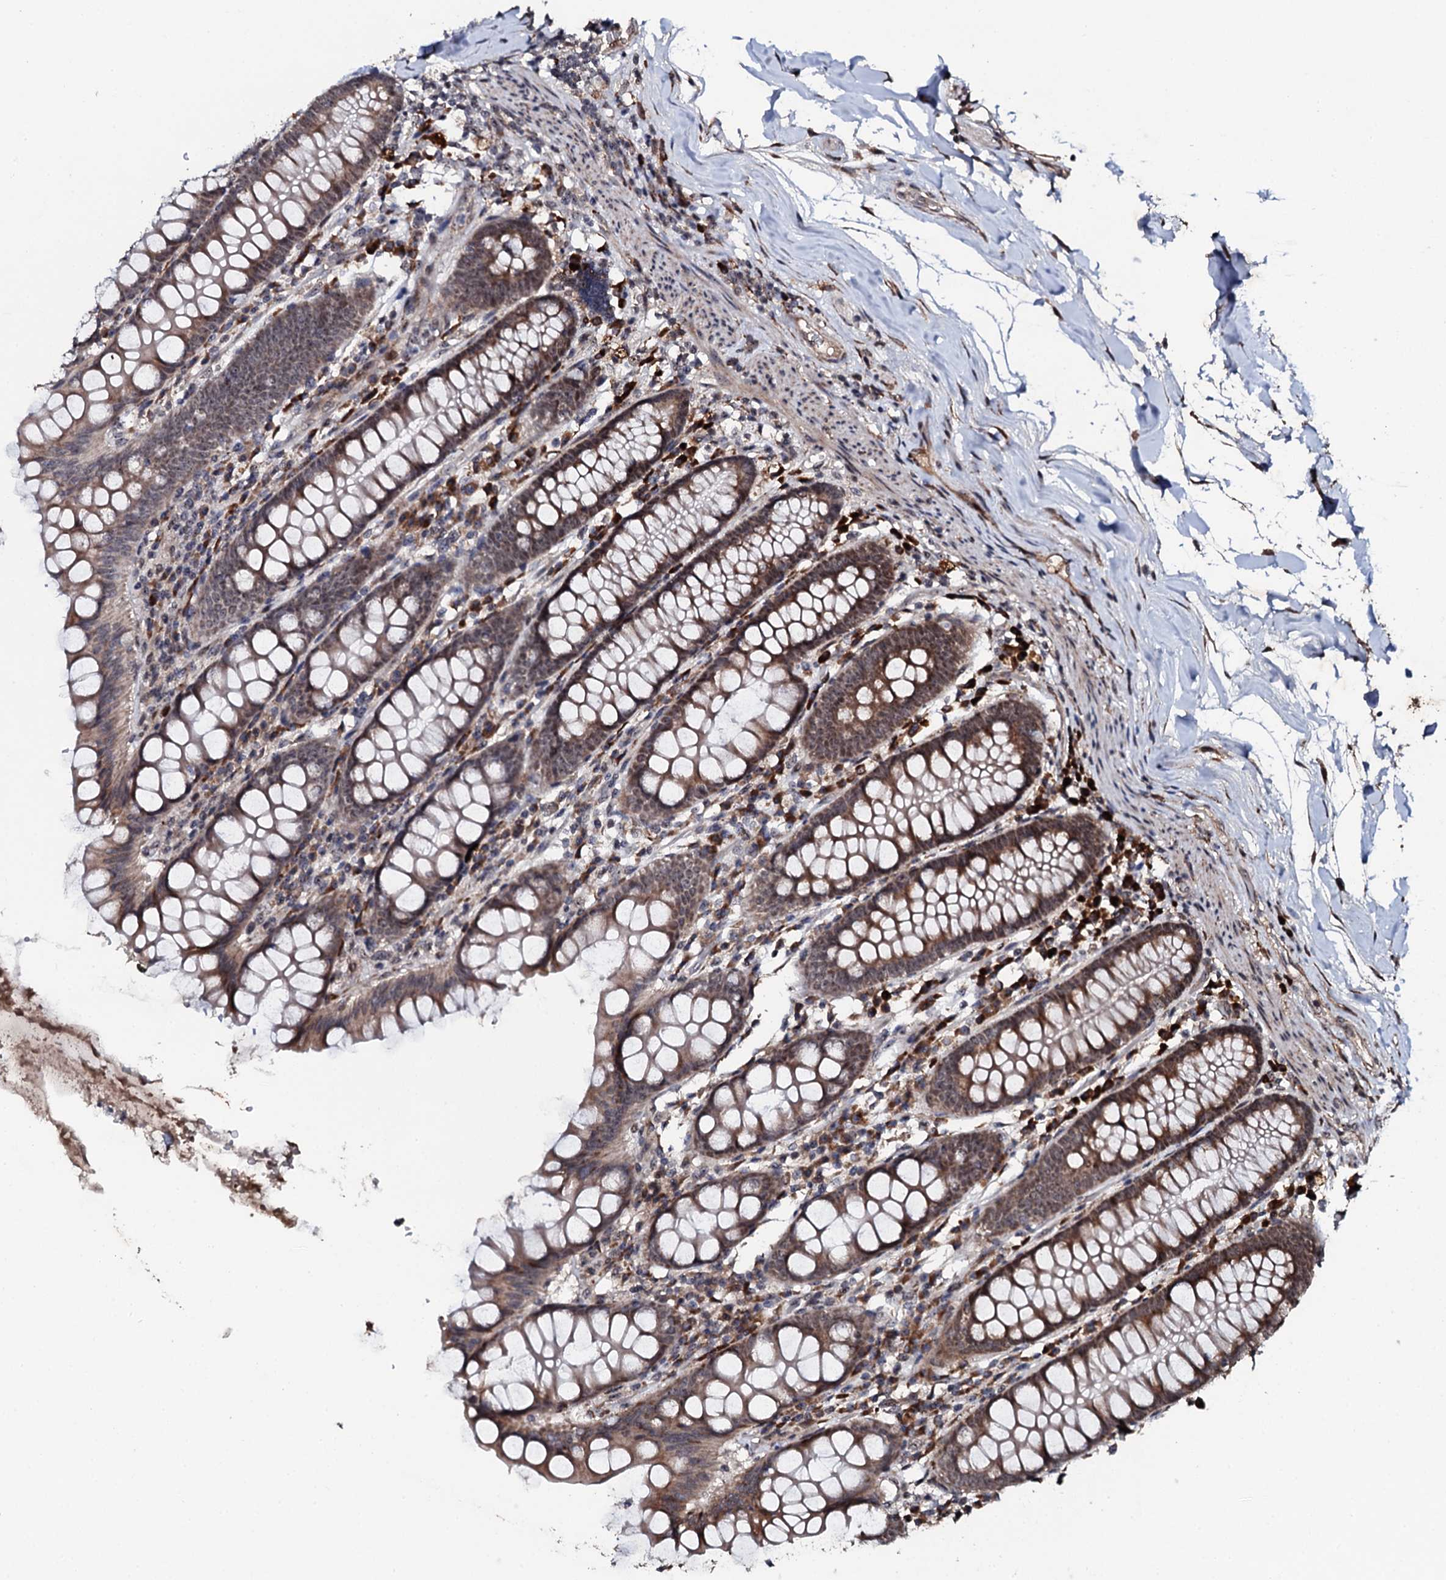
{"staining": {"intensity": "weak", "quantity": ">75%", "location": "cytoplasmic/membranous"}, "tissue": "colon", "cell_type": "Endothelial cells", "image_type": "normal", "snomed": [{"axis": "morphology", "description": "Normal tissue, NOS"}, {"axis": "topography", "description": "Colon"}], "caption": "IHC photomicrograph of benign human colon stained for a protein (brown), which demonstrates low levels of weak cytoplasmic/membranous positivity in about >75% of endothelial cells.", "gene": "FAM111A", "patient": {"sex": "female", "age": 79}}